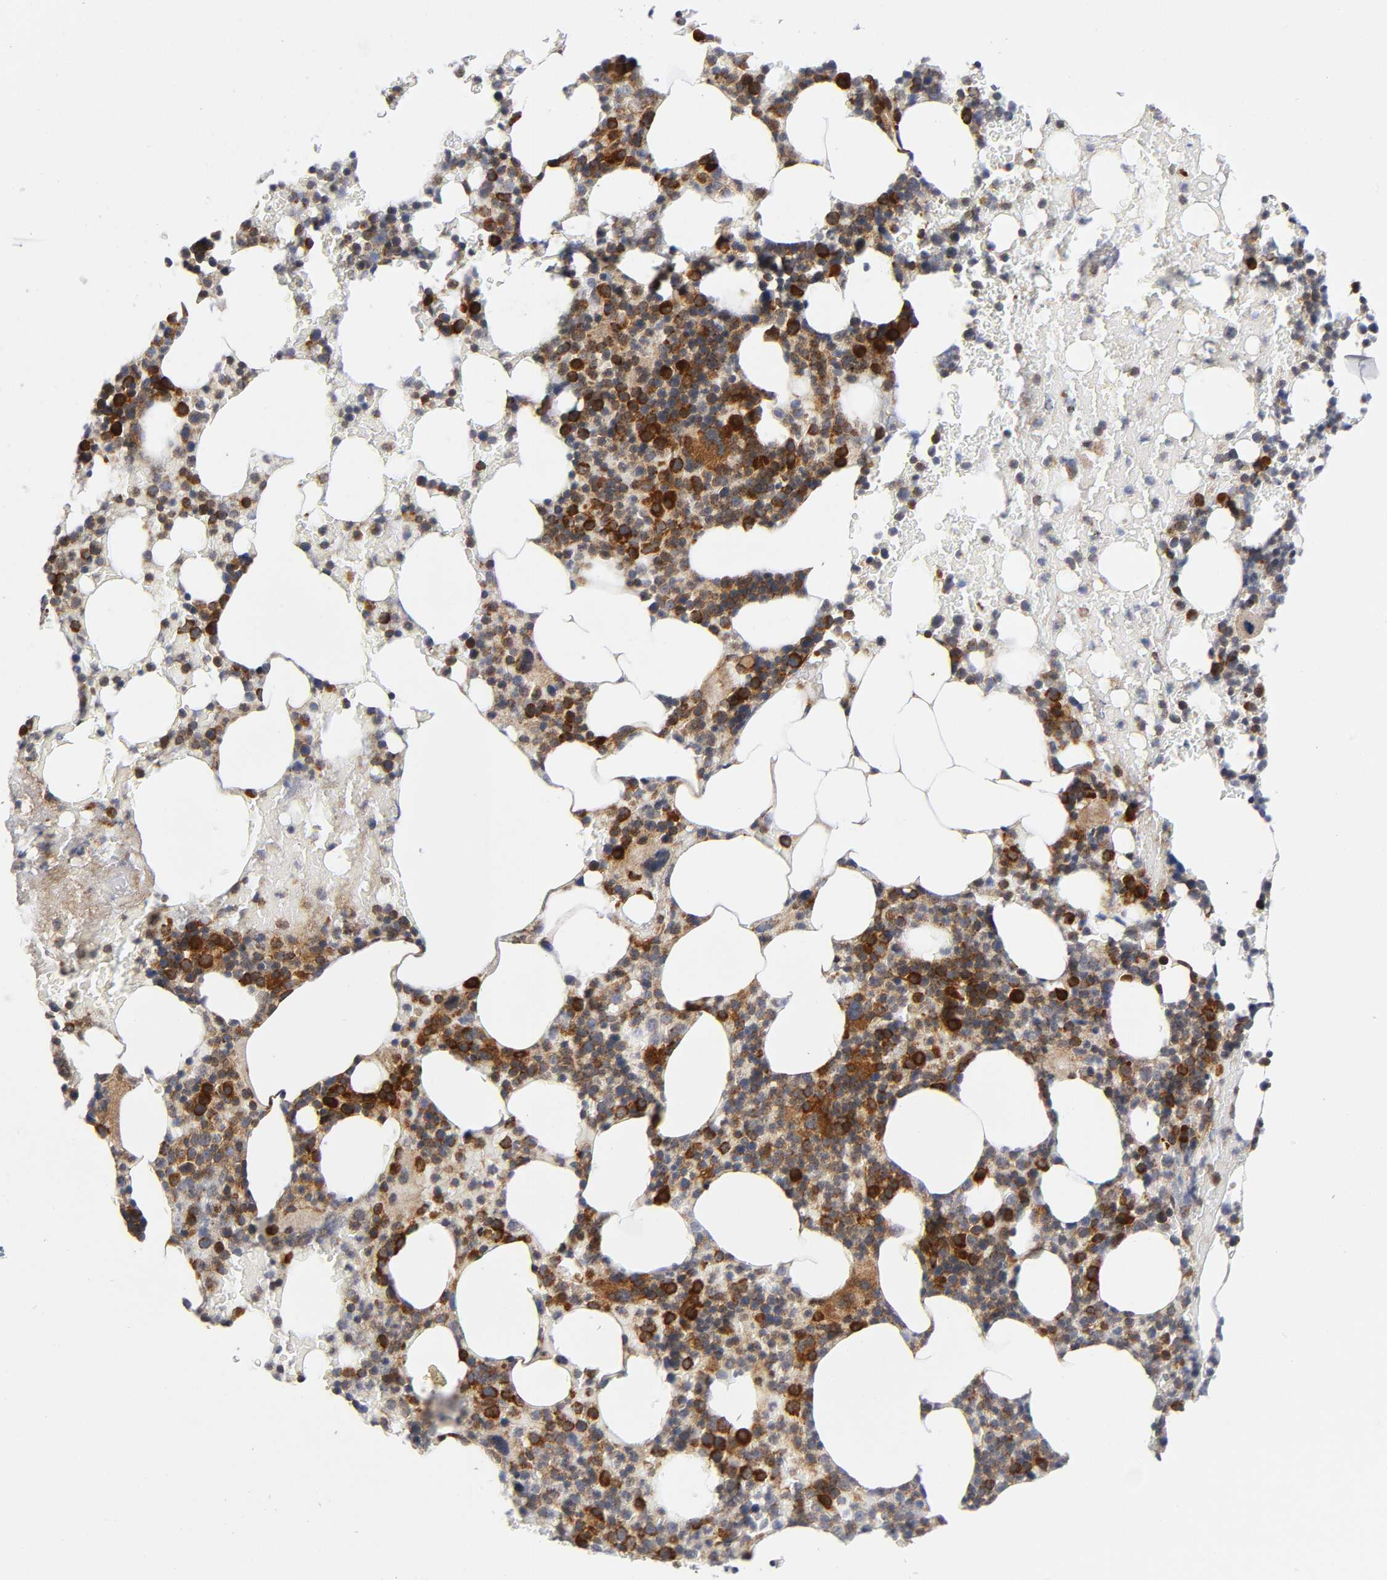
{"staining": {"intensity": "strong", "quantity": "25%-75%", "location": "cytoplasmic/membranous"}, "tissue": "bone marrow", "cell_type": "Hematopoietic cells", "image_type": "normal", "snomed": [{"axis": "morphology", "description": "Normal tissue, NOS"}, {"axis": "topography", "description": "Bone marrow"}], "caption": "Immunohistochemistry (IHC) (DAB) staining of benign bone marrow exhibits strong cytoplasmic/membranous protein staining in approximately 25%-75% of hematopoietic cells. The staining was performed using DAB to visualize the protein expression in brown, while the nuclei were stained in blue with hematoxylin (Magnification: 20x).", "gene": "EIF5", "patient": {"sex": "female", "age": 66}}